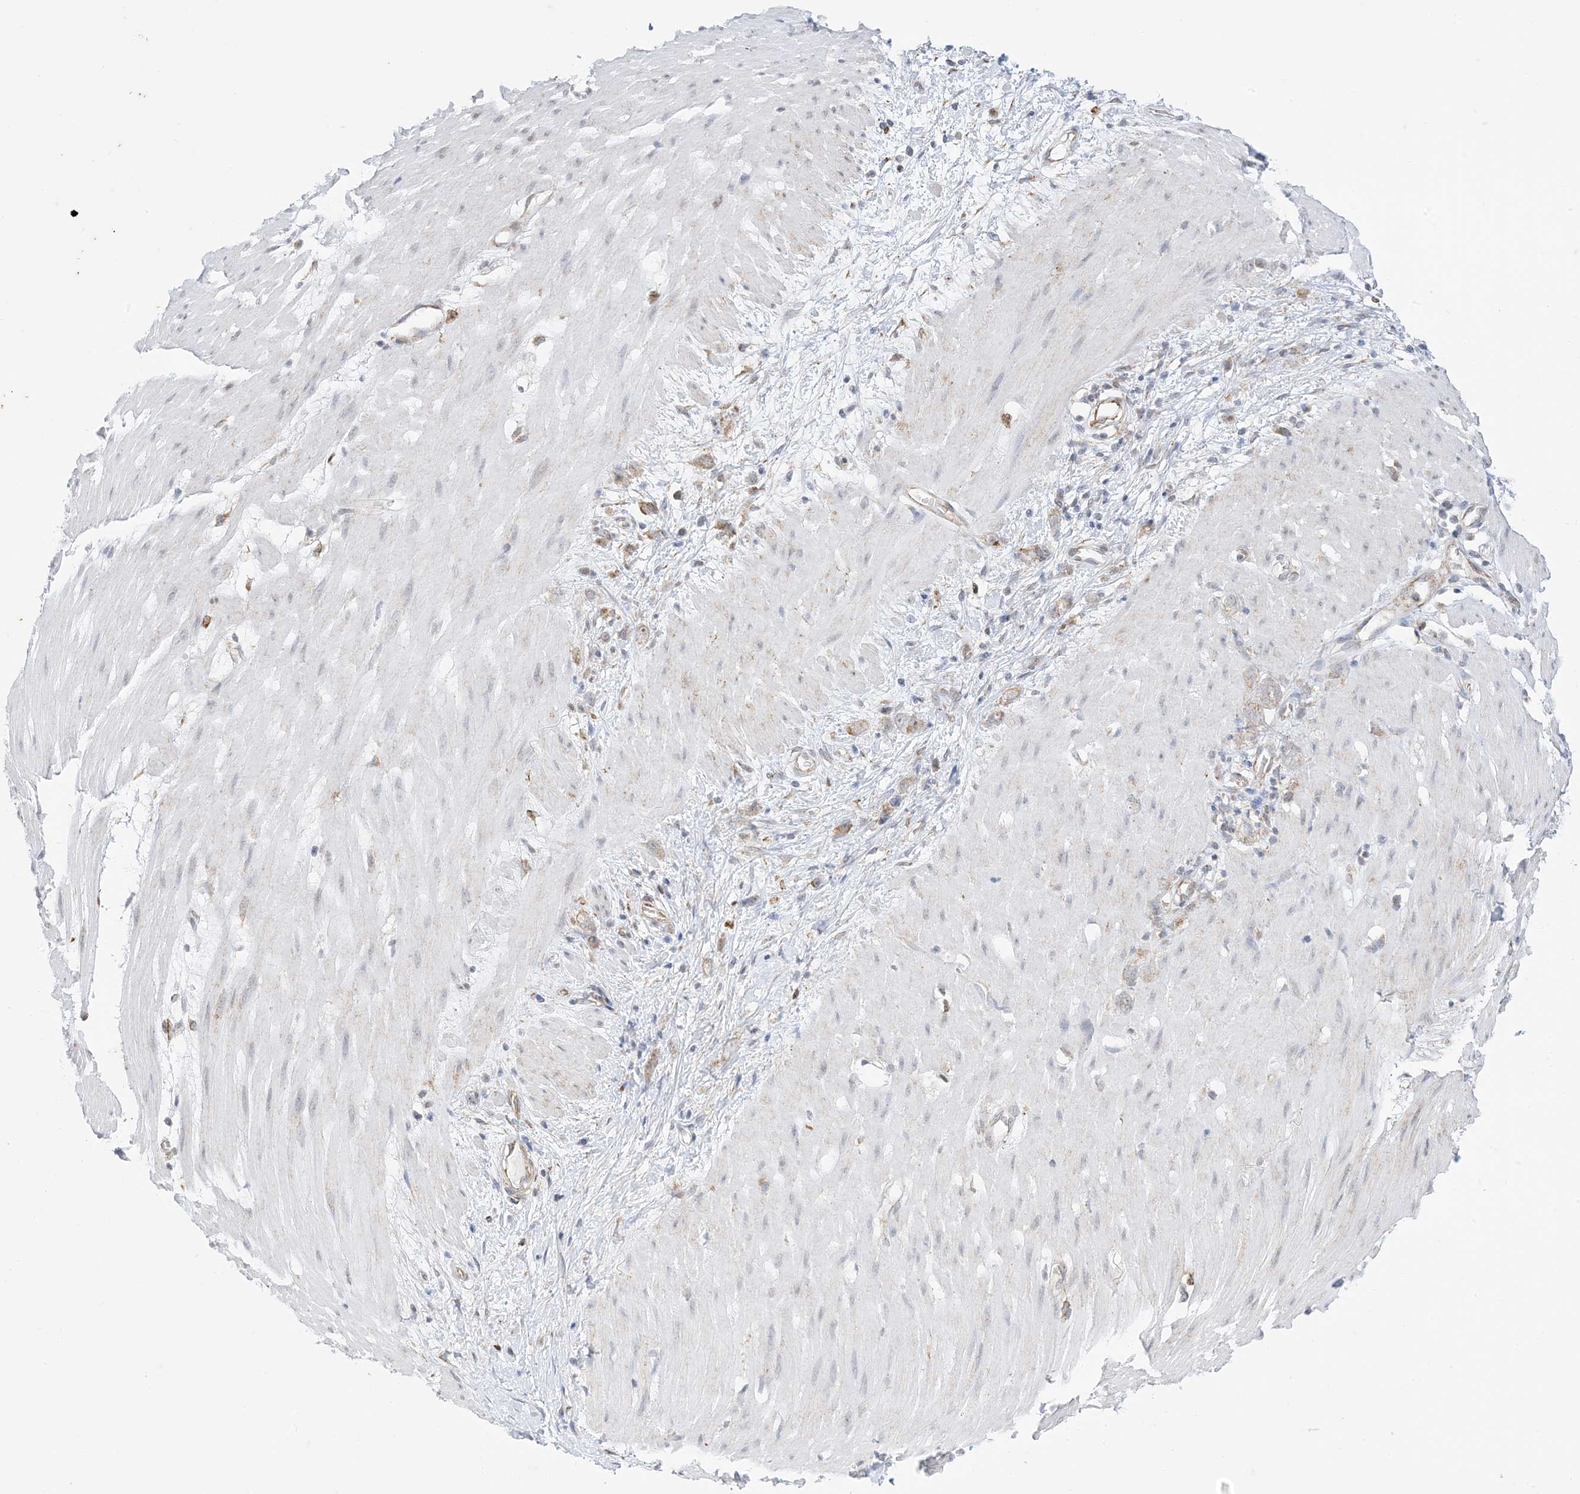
{"staining": {"intensity": "weak", "quantity": "<25%", "location": "cytoplasmic/membranous"}, "tissue": "stomach cancer", "cell_type": "Tumor cells", "image_type": "cancer", "snomed": [{"axis": "morphology", "description": "Adenocarcinoma, NOS"}, {"axis": "topography", "description": "Stomach"}], "caption": "This histopathology image is of stomach adenocarcinoma stained with IHC to label a protein in brown with the nuclei are counter-stained blue. There is no positivity in tumor cells.", "gene": "RAC1", "patient": {"sex": "female", "age": 76}}